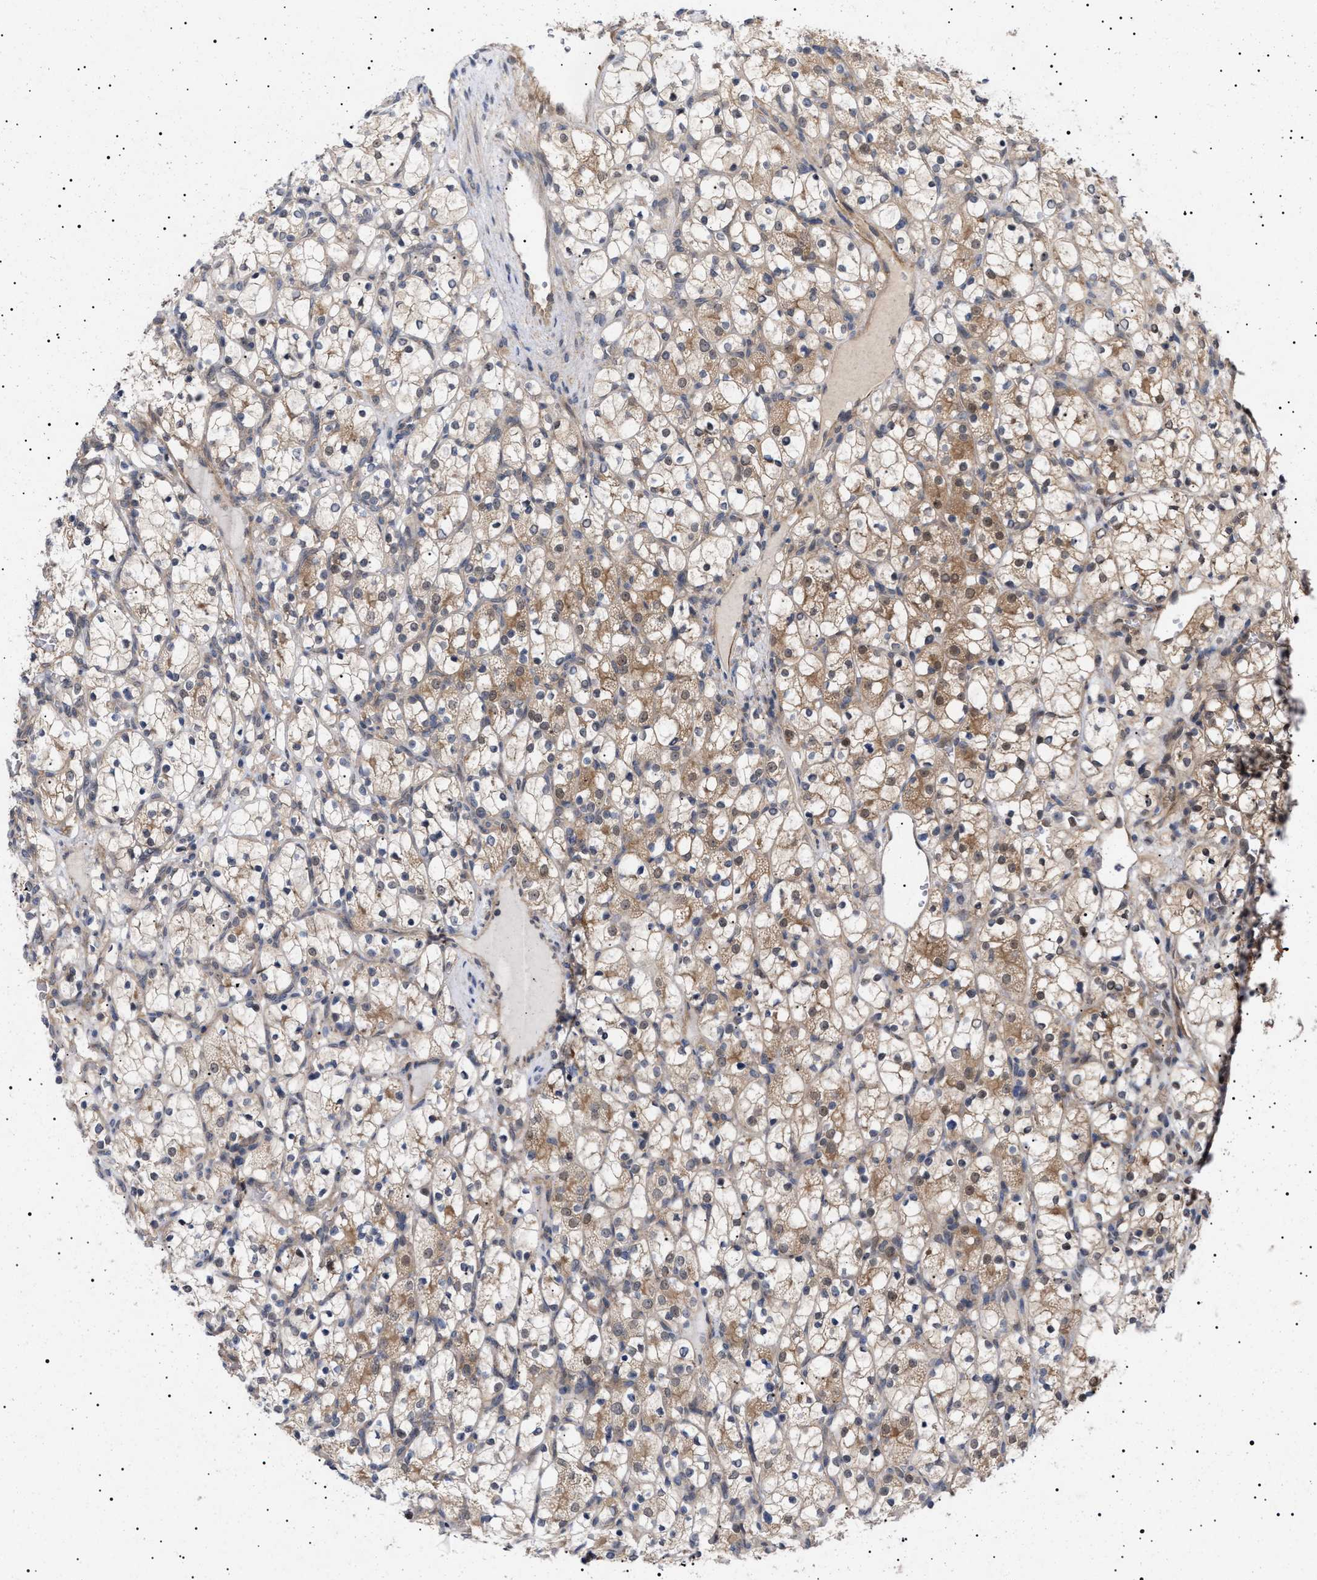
{"staining": {"intensity": "moderate", "quantity": "25%-75%", "location": "cytoplasmic/membranous"}, "tissue": "renal cancer", "cell_type": "Tumor cells", "image_type": "cancer", "snomed": [{"axis": "morphology", "description": "Adenocarcinoma, NOS"}, {"axis": "topography", "description": "Kidney"}], "caption": "DAB immunohistochemical staining of renal adenocarcinoma reveals moderate cytoplasmic/membranous protein expression in about 25%-75% of tumor cells. (DAB IHC, brown staining for protein, blue staining for nuclei).", "gene": "NPLOC4", "patient": {"sex": "female", "age": 69}}